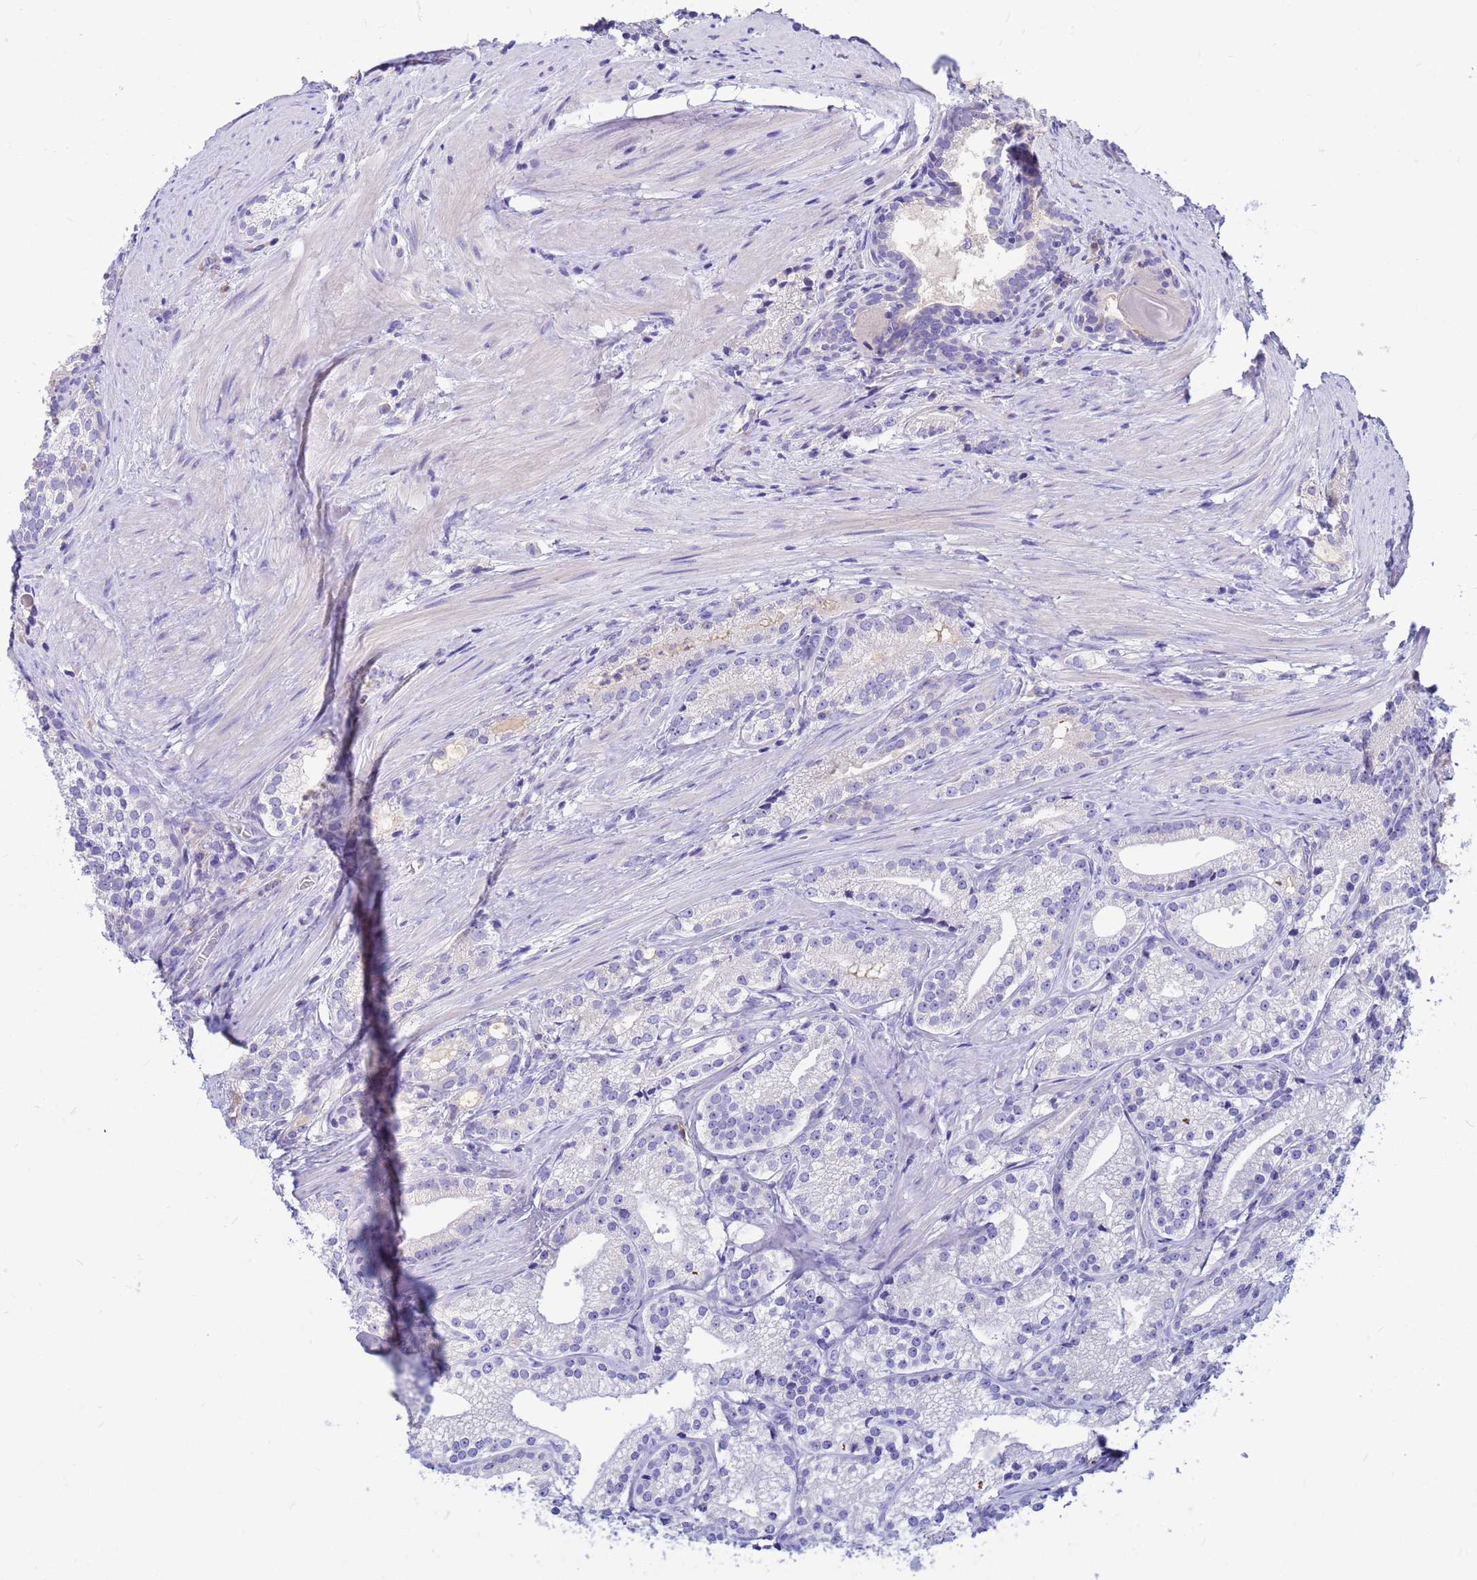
{"staining": {"intensity": "negative", "quantity": "none", "location": "none"}, "tissue": "prostate cancer", "cell_type": "Tumor cells", "image_type": "cancer", "snomed": [{"axis": "morphology", "description": "Adenocarcinoma, Low grade"}, {"axis": "topography", "description": "Prostate"}], "caption": "Immunohistochemistry histopathology image of prostate low-grade adenocarcinoma stained for a protein (brown), which shows no positivity in tumor cells. (Brightfield microscopy of DAB immunohistochemistry (IHC) at high magnification).", "gene": "DPRX", "patient": {"sex": "male", "age": 57}}